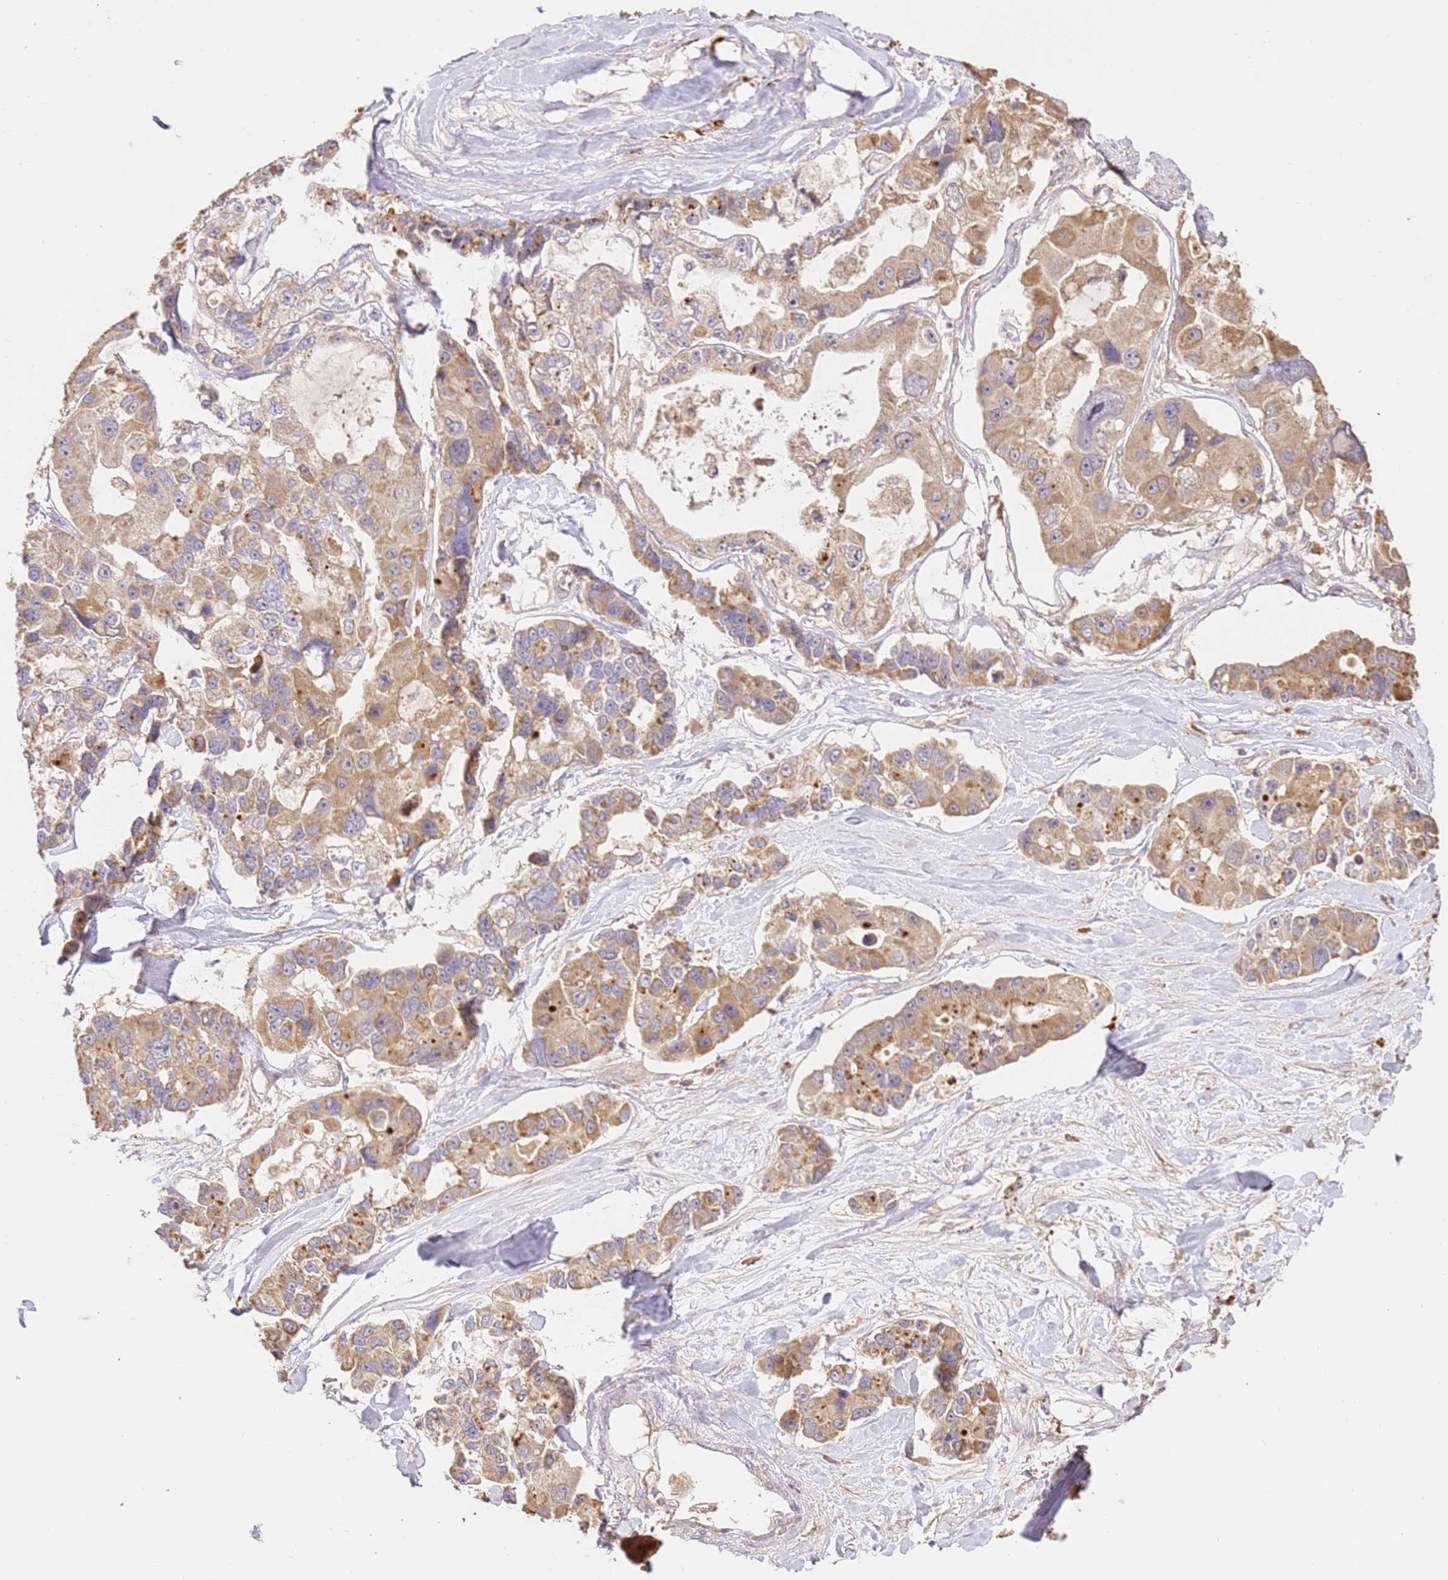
{"staining": {"intensity": "moderate", "quantity": ">75%", "location": "cytoplasmic/membranous"}, "tissue": "lung cancer", "cell_type": "Tumor cells", "image_type": "cancer", "snomed": [{"axis": "morphology", "description": "Adenocarcinoma, NOS"}, {"axis": "topography", "description": "Lung"}], "caption": "This is an image of IHC staining of lung cancer, which shows moderate expression in the cytoplasmic/membranous of tumor cells.", "gene": "CEP55", "patient": {"sex": "female", "age": 54}}